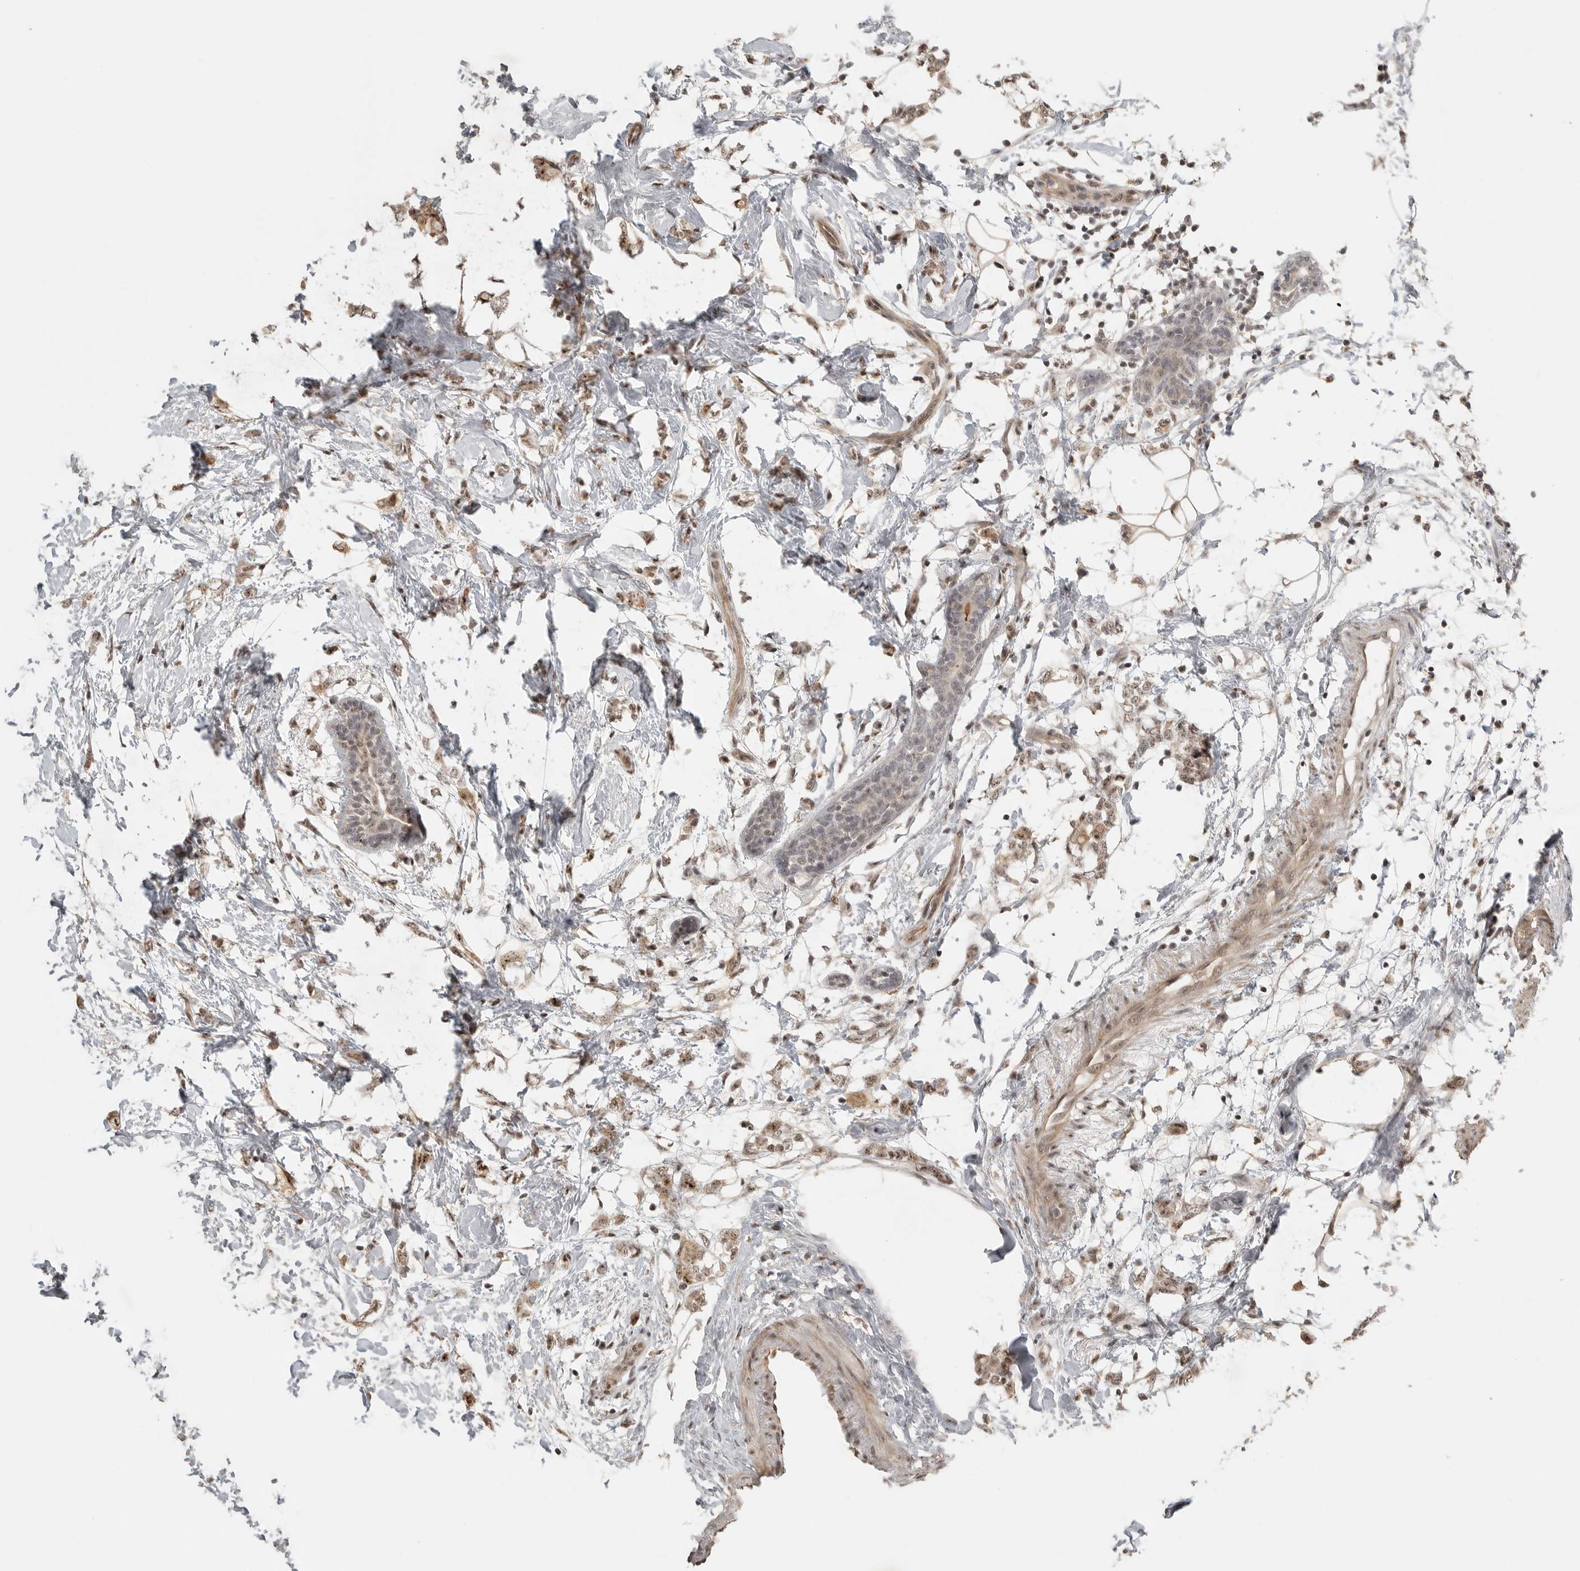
{"staining": {"intensity": "weak", "quantity": ">75%", "location": "nuclear"}, "tissue": "breast cancer", "cell_type": "Tumor cells", "image_type": "cancer", "snomed": [{"axis": "morphology", "description": "Normal tissue, NOS"}, {"axis": "morphology", "description": "Lobular carcinoma"}, {"axis": "topography", "description": "Breast"}], "caption": "Immunohistochemistry (IHC) staining of lobular carcinoma (breast), which exhibits low levels of weak nuclear expression in about >75% of tumor cells indicating weak nuclear protein expression. The staining was performed using DAB (3,3'-diaminobenzidine) (brown) for protein detection and nuclei were counterstained in hematoxylin (blue).", "gene": "POMP", "patient": {"sex": "female", "age": 47}}